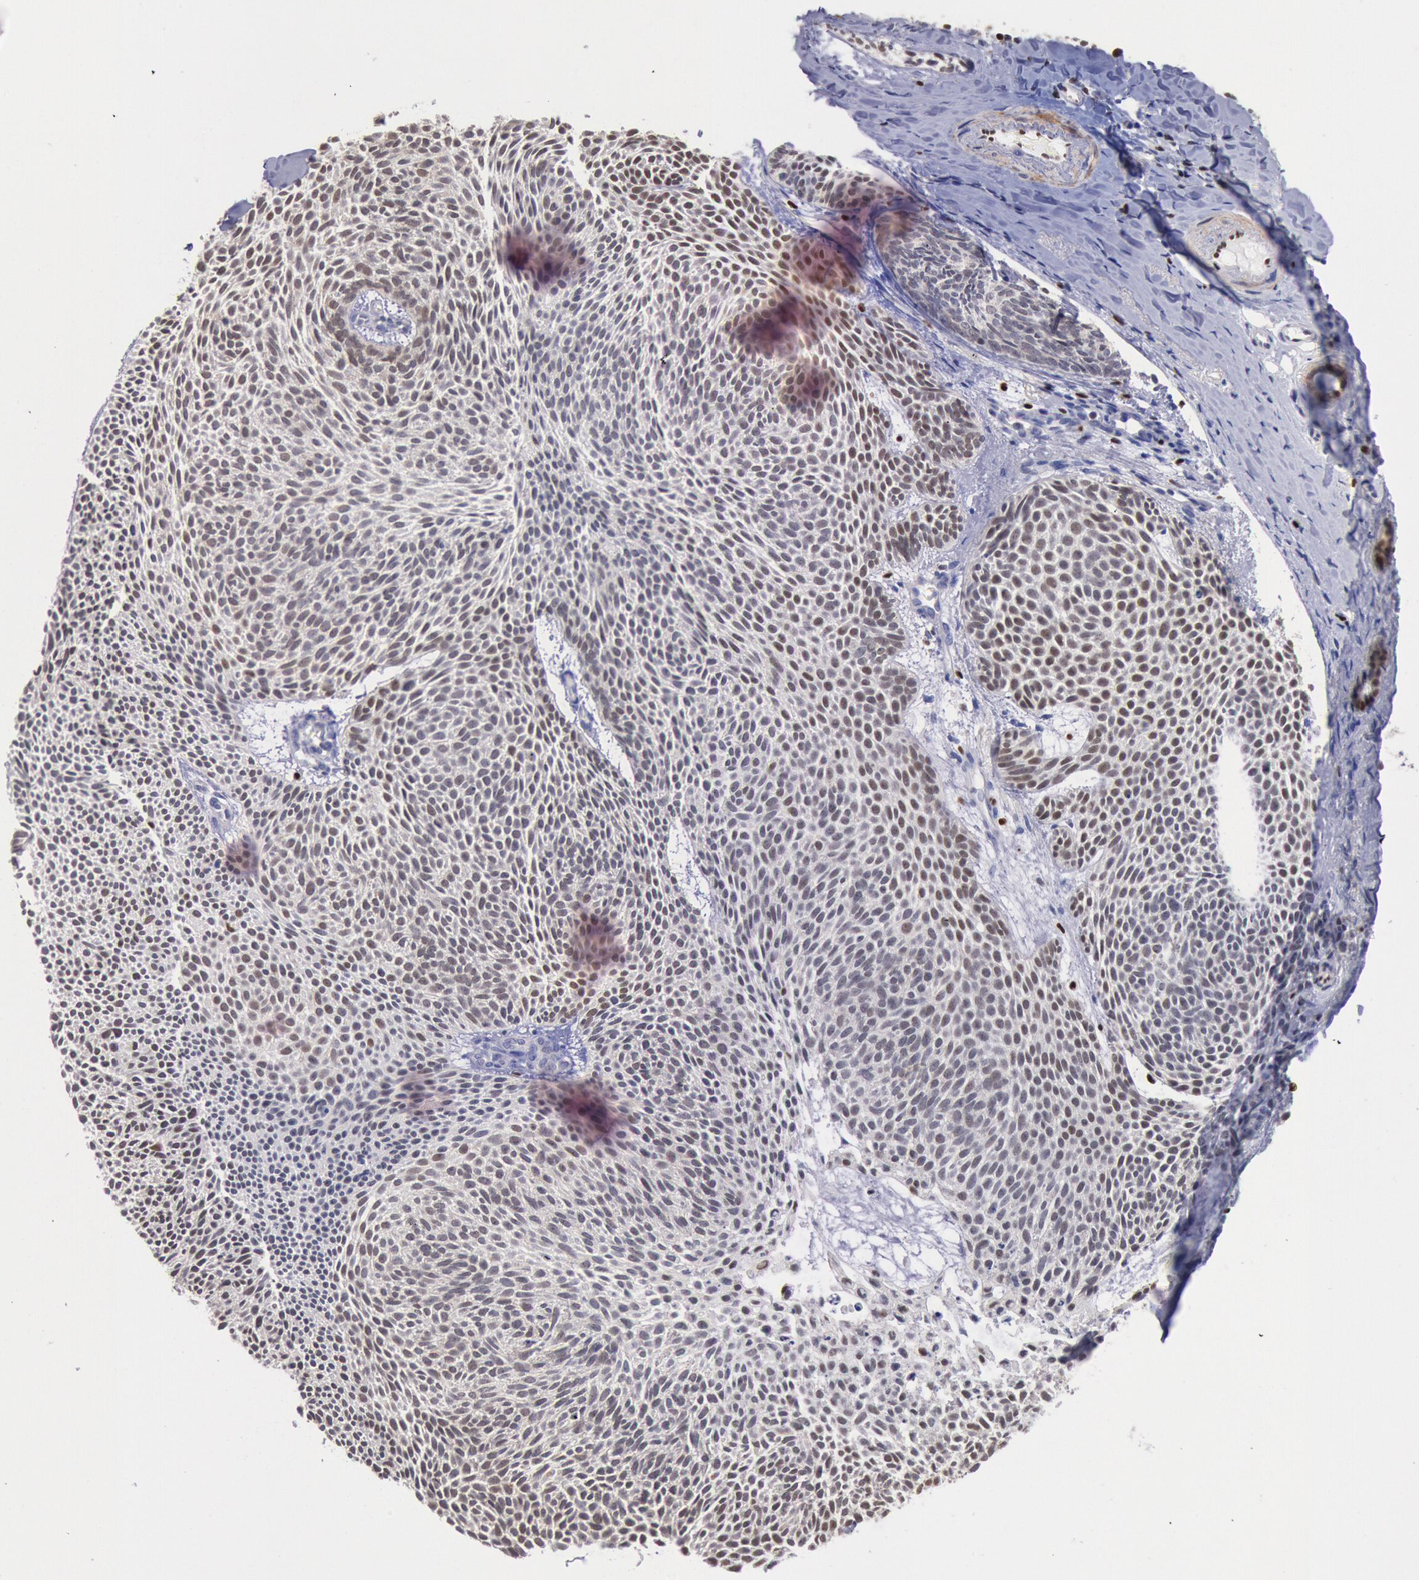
{"staining": {"intensity": "weak", "quantity": "<25%", "location": "nuclear"}, "tissue": "skin cancer", "cell_type": "Tumor cells", "image_type": "cancer", "snomed": [{"axis": "morphology", "description": "Basal cell carcinoma"}, {"axis": "topography", "description": "Skin"}], "caption": "This is an immunohistochemistry (IHC) image of basal cell carcinoma (skin). There is no positivity in tumor cells.", "gene": "RPS6KA5", "patient": {"sex": "male", "age": 84}}